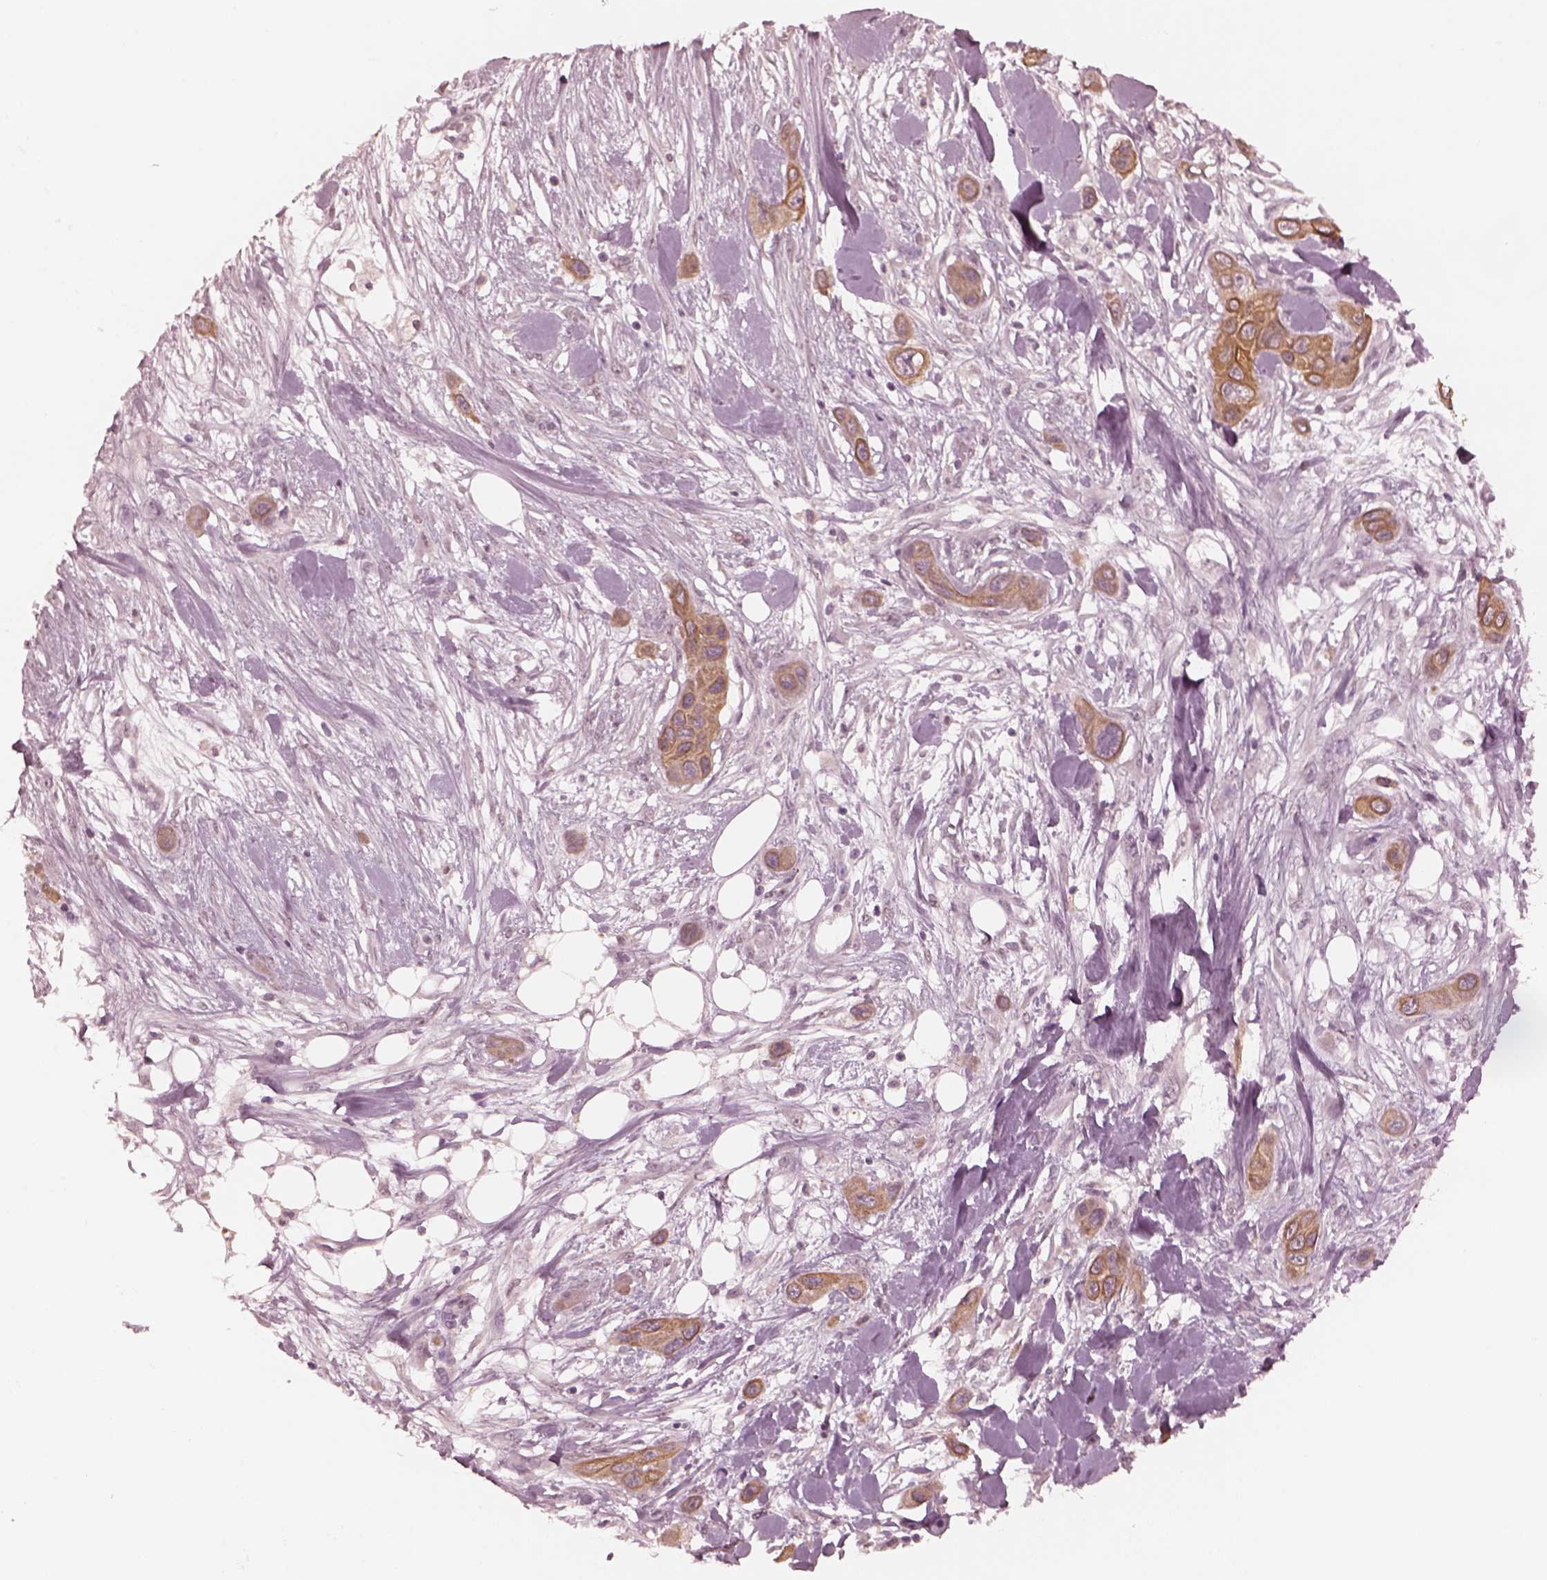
{"staining": {"intensity": "moderate", "quantity": ">75%", "location": "cytoplasmic/membranous"}, "tissue": "skin cancer", "cell_type": "Tumor cells", "image_type": "cancer", "snomed": [{"axis": "morphology", "description": "Squamous cell carcinoma, NOS"}, {"axis": "topography", "description": "Skin"}], "caption": "The image exhibits immunohistochemical staining of squamous cell carcinoma (skin). There is moderate cytoplasmic/membranous expression is present in about >75% of tumor cells.", "gene": "KRT79", "patient": {"sex": "male", "age": 79}}